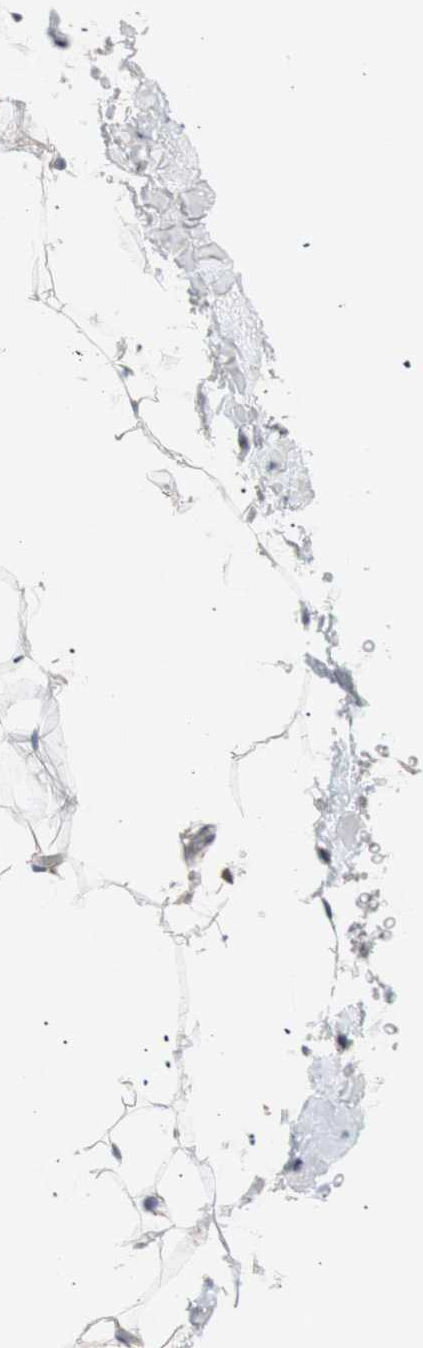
{"staining": {"intensity": "moderate", "quantity": "25%-75%", "location": "cytoplasmic/membranous,nuclear"}, "tissue": "adipose tissue", "cell_type": "Adipocytes", "image_type": "normal", "snomed": [{"axis": "morphology", "description": "Normal tissue, NOS"}, {"axis": "topography", "description": "Breast"}, {"axis": "topography", "description": "Adipose tissue"}], "caption": "Moderate cytoplasmic/membranous,nuclear staining for a protein is present in about 25%-75% of adipocytes of normal adipose tissue using immunohistochemistry (IHC).", "gene": "FOSB", "patient": {"sex": "female", "age": 25}}